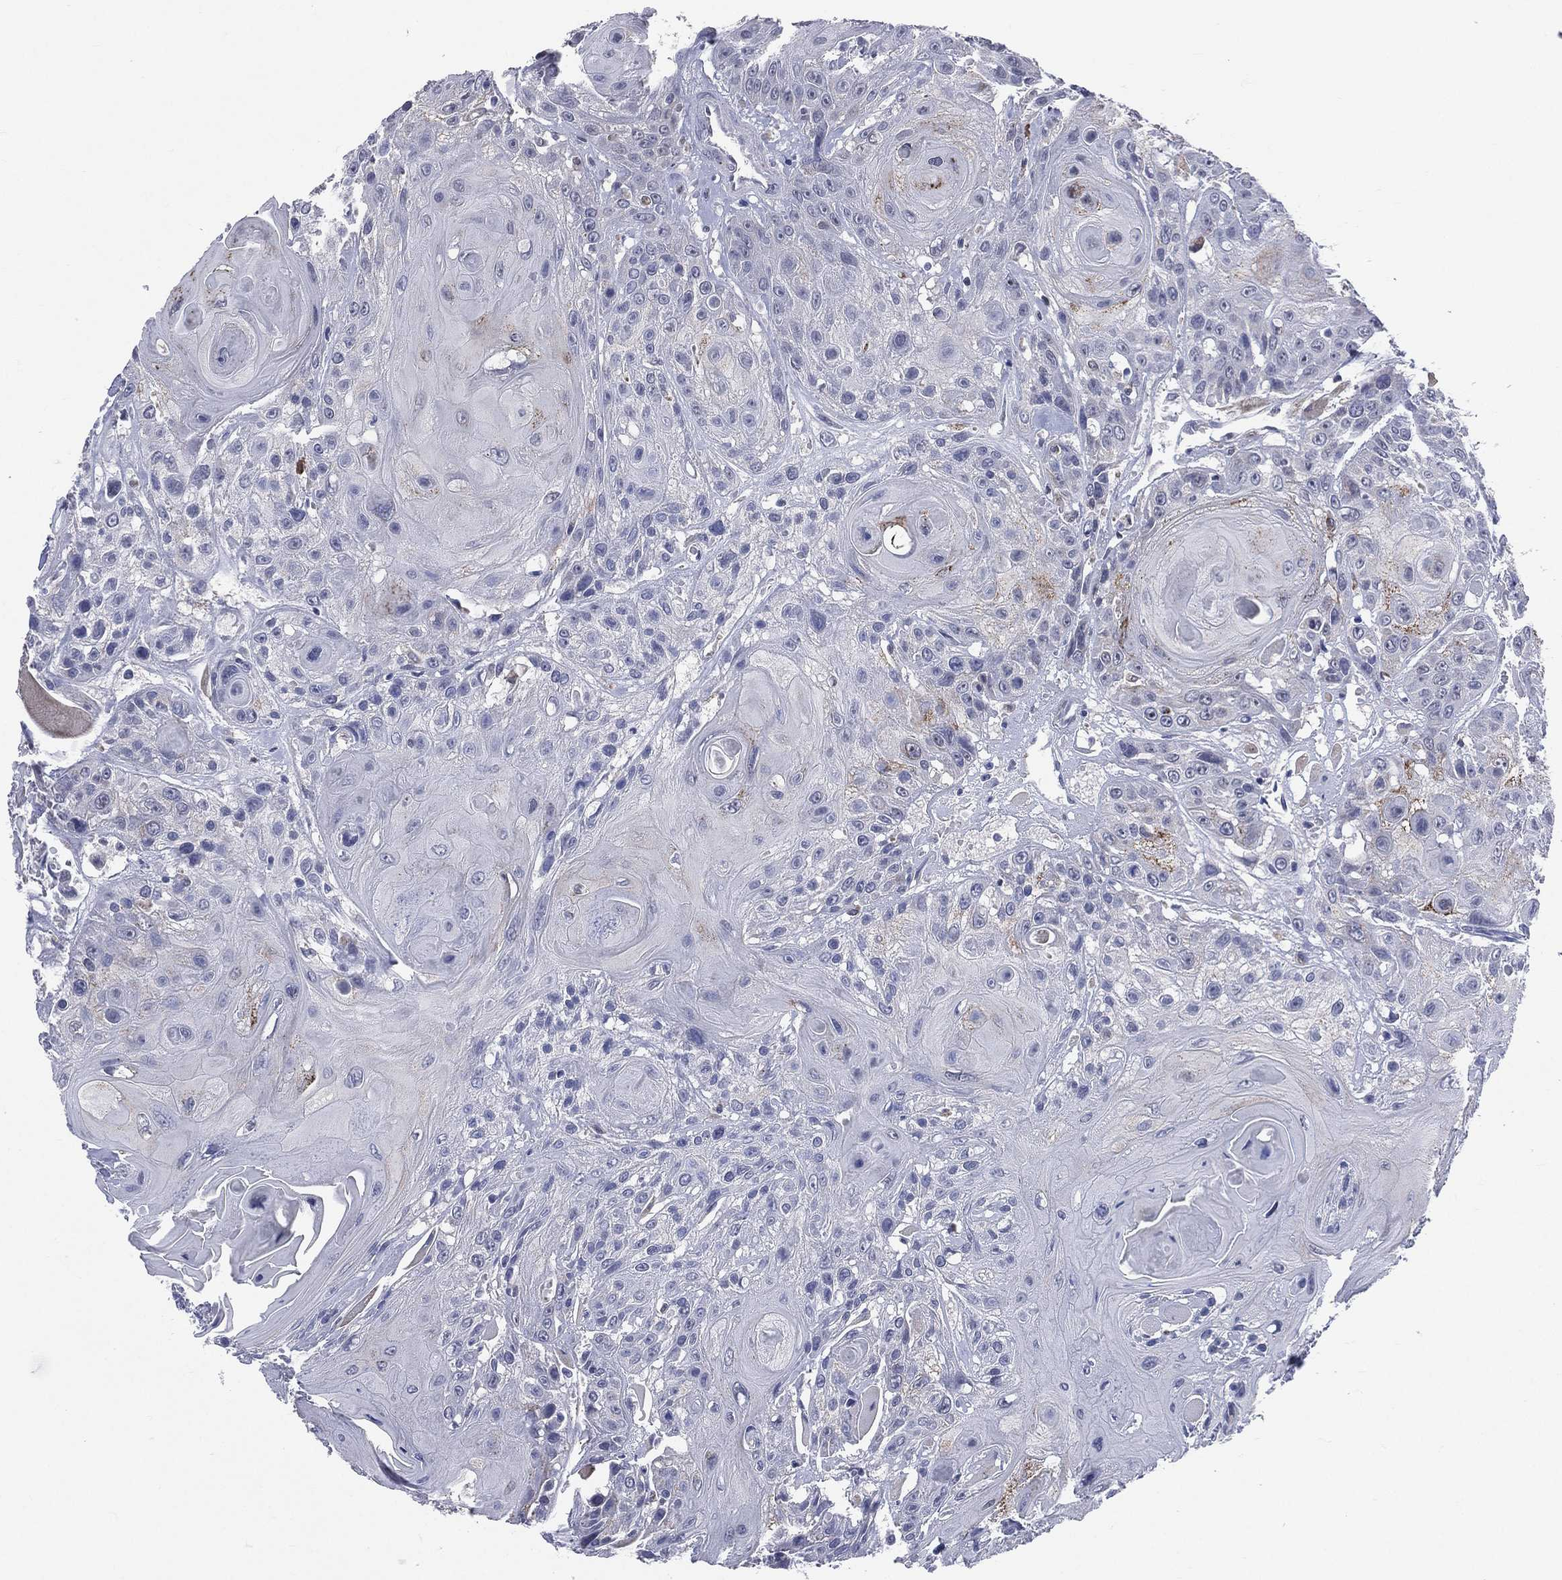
{"staining": {"intensity": "weak", "quantity": "<25%", "location": "cytoplasmic/membranous"}, "tissue": "head and neck cancer", "cell_type": "Tumor cells", "image_type": "cancer", "snomed": [{"axis": "morphology", "description": "Squamous cell carcinoma, NOS"}, {"axis": "topography", "description": "Head-Neck"}], "caption": "Immunohistochemistry (IHC) image of neoplastic tissue: human head and neck cancer (squamous cell carcinoma) stained with DAB (3,3'-diaminobenzidine) demonstrates no significant protein staining in tumor cells.", "gene": "AKAP3", "patient": {"sex": "female", "age": 59}}